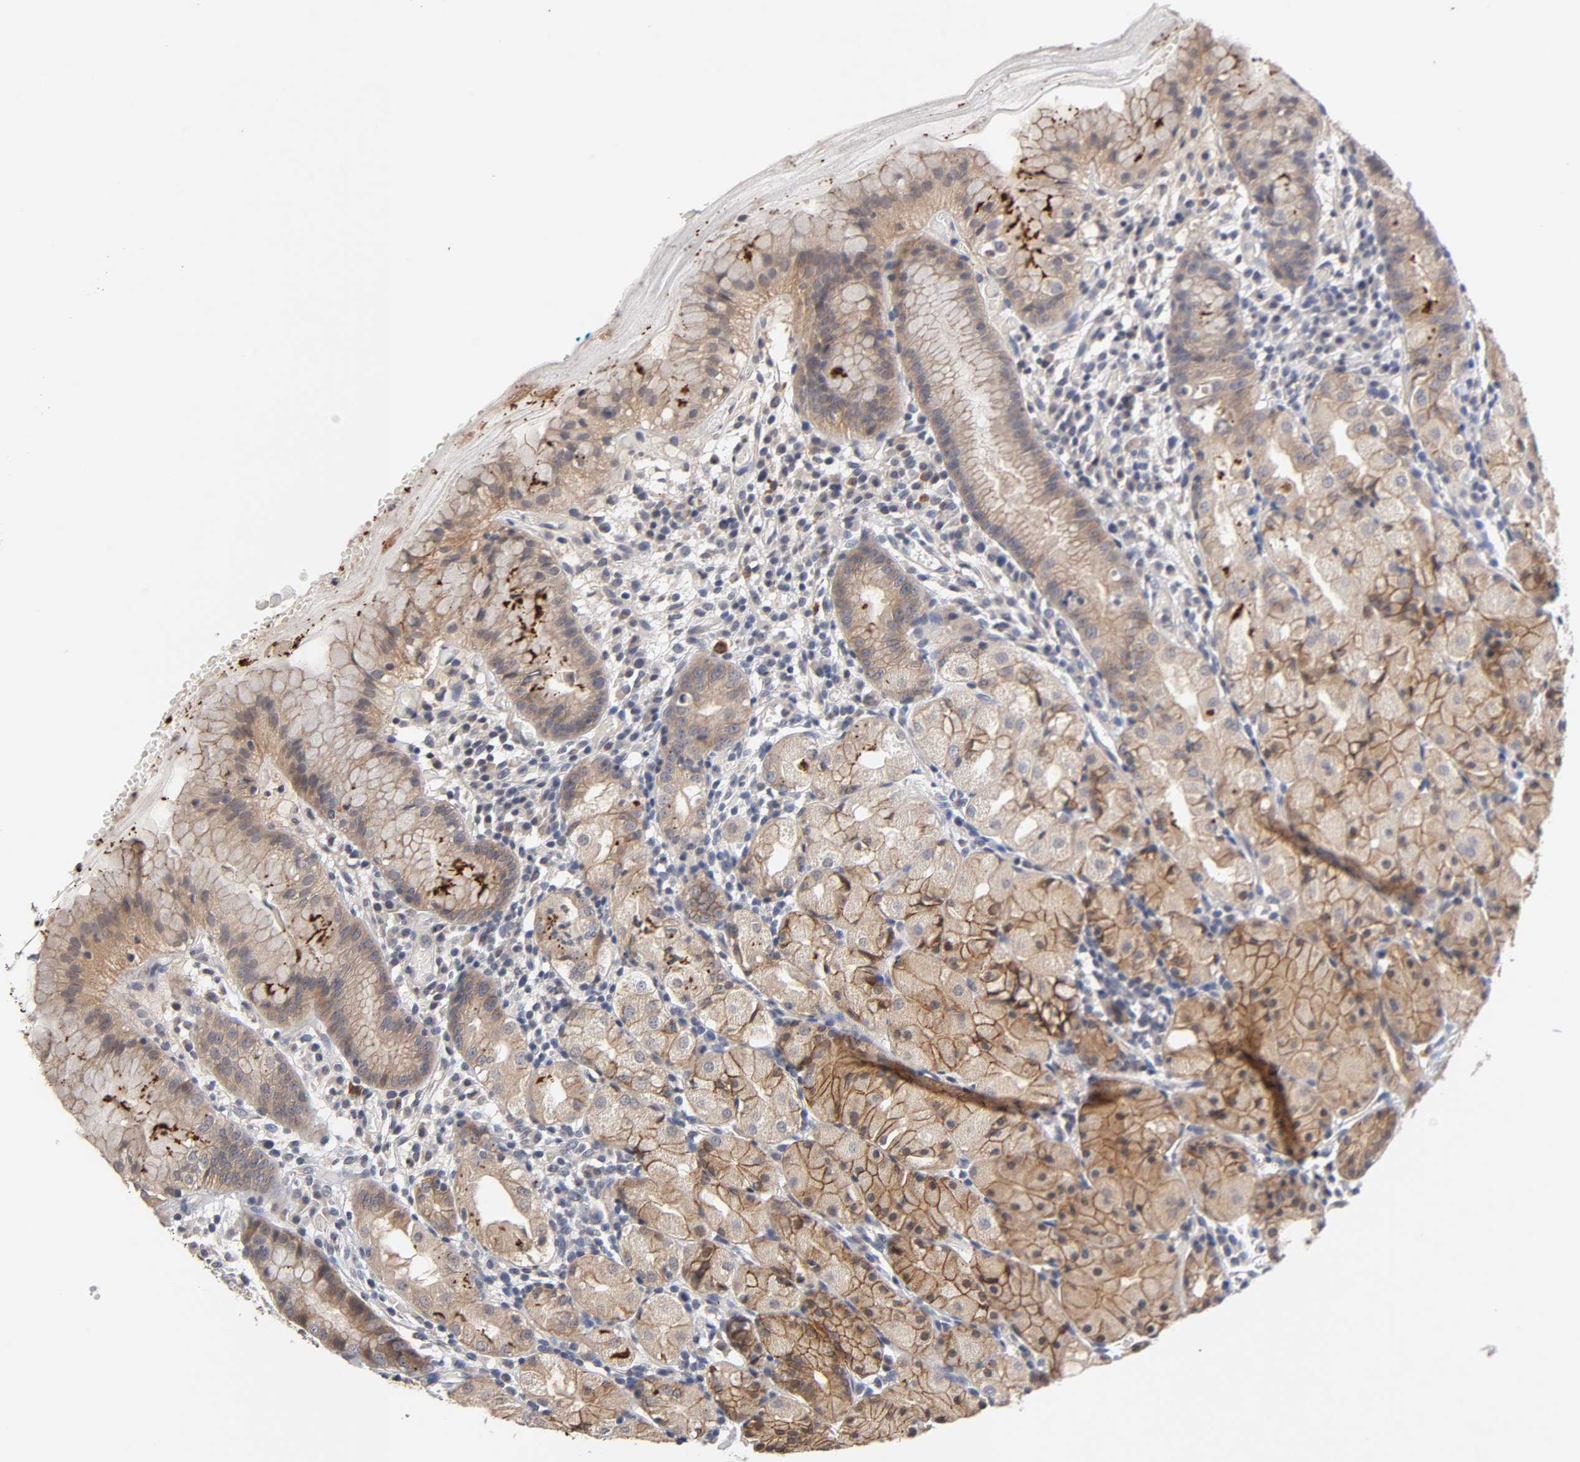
{"staining": {"intensity": "moderate", "quantity": ">75%", "location": "cytoplasmic/membranous"}, "tissue": "stomach", "cell_type": "Glandular cells", "image_type": "normal", "snomed": [{"axis": "morphology", "description": "Normal tissue, NOS"}, {"axis": "topography", "description": "Stomach"}, {"axis": "topography", "description": "Stomach, lower"}], "caption": "Glandular cells show medium levels of moderate cytoplasmic/membranous expression in about >75% of cells in normal human stomach.", "gene": "CXADR", "patient": {"sex": "female", "age": 75}}